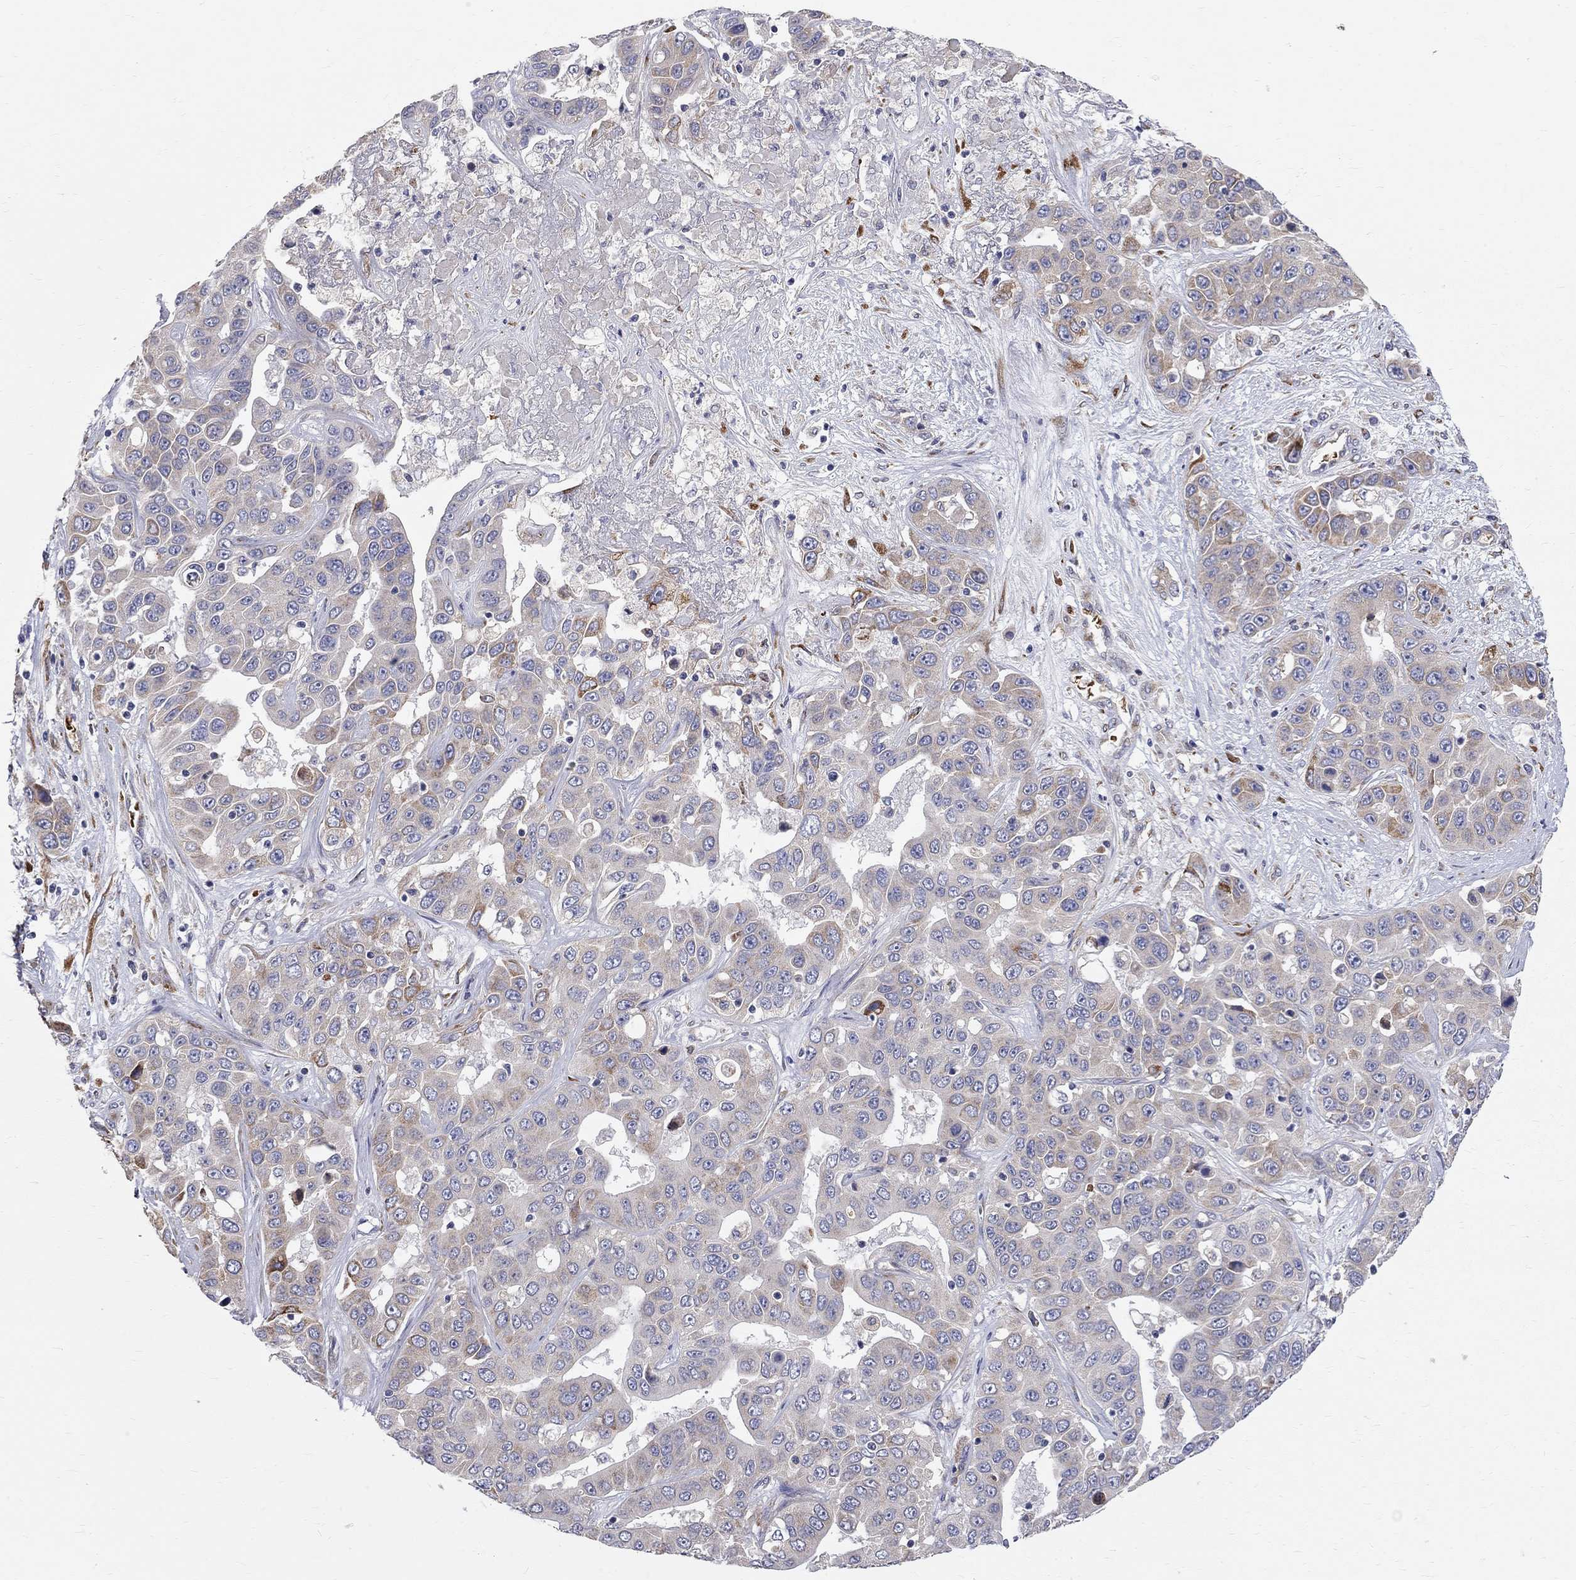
{"staining": {"intensity": "weak", "quantity": "<25%", "location": "cytoplasmic/membranous"}, "tissue": "liver cancer", "cell_type": "Tumor cells", "image_type": "cancer", "snomed": [{"axis": "morphology", "description": "Cholangiocarcinoma"}, {"axis": "topography", "description": "Liver"}], "caption": "This is an IHC histopathology image of liver cancer (cholangiocarcinoma). There is no expression in tumor cells.", "gene": "CASTOR1", "patient": {"sex": "female", "age": 52}}